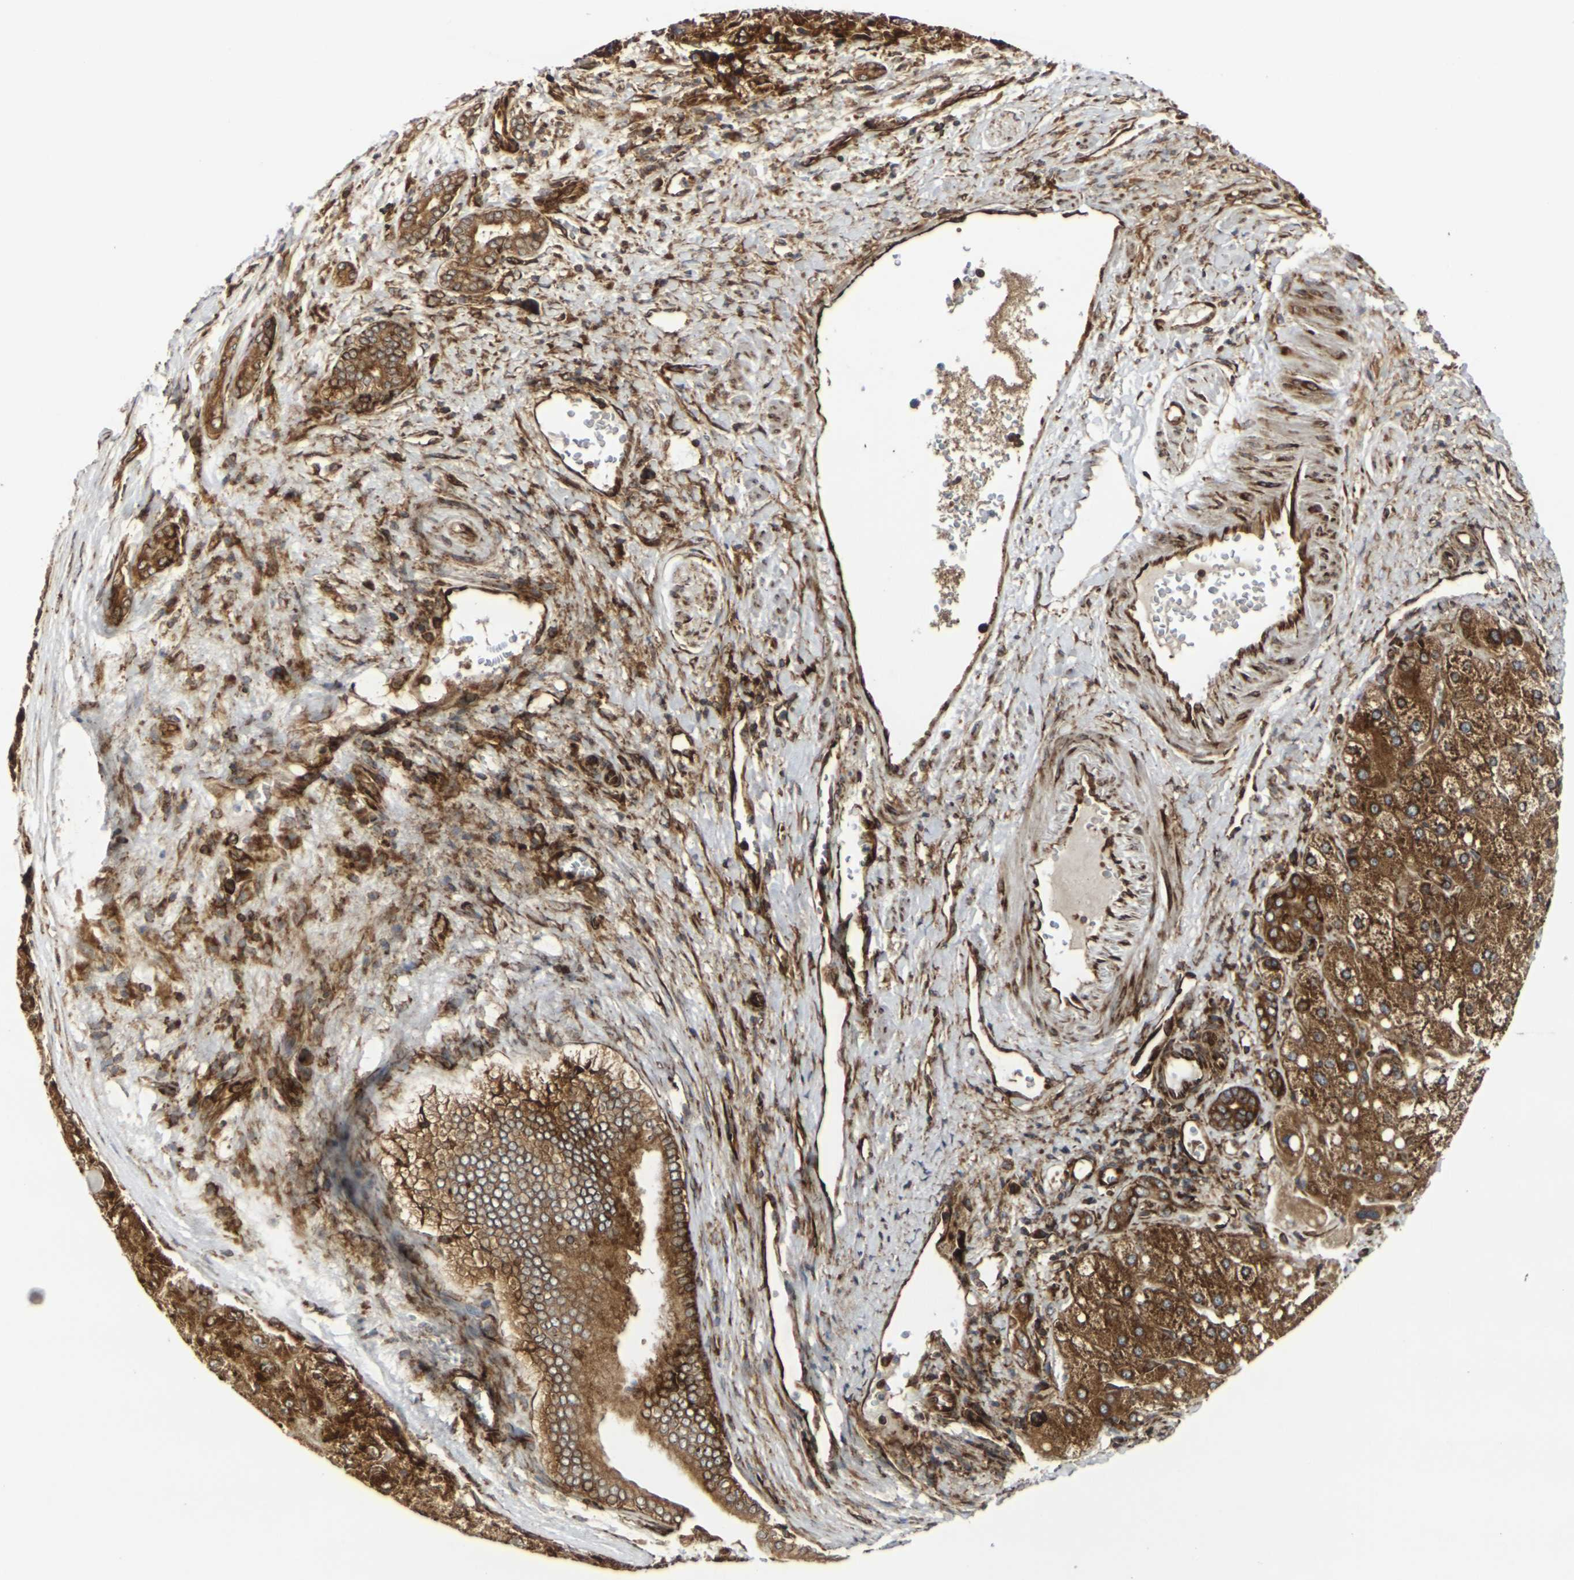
{"staining": {"intensity": "strong", "quantity": ">75%", "location": "cytoplasmic/membranous"}, "tissue": "liver cancer", "cell_type": "Tumor cells", "image_type": "cancer", "snomed": [{"axis": "morphology", "description": "Carcinoma, Hepatocellular, NOS"}, {"axis": "topography", "description": "Liver"}], "caption": "Immunohistochemistry (IHC) (DAB) staining of liver cancer (hepatocellular carcinoma) exhibits strong cytoplasmic/membranous protein staining in about >75% of tumor cells.", "gene": "MARCHF2", "patient": {"sex": "male", "age": 80}}